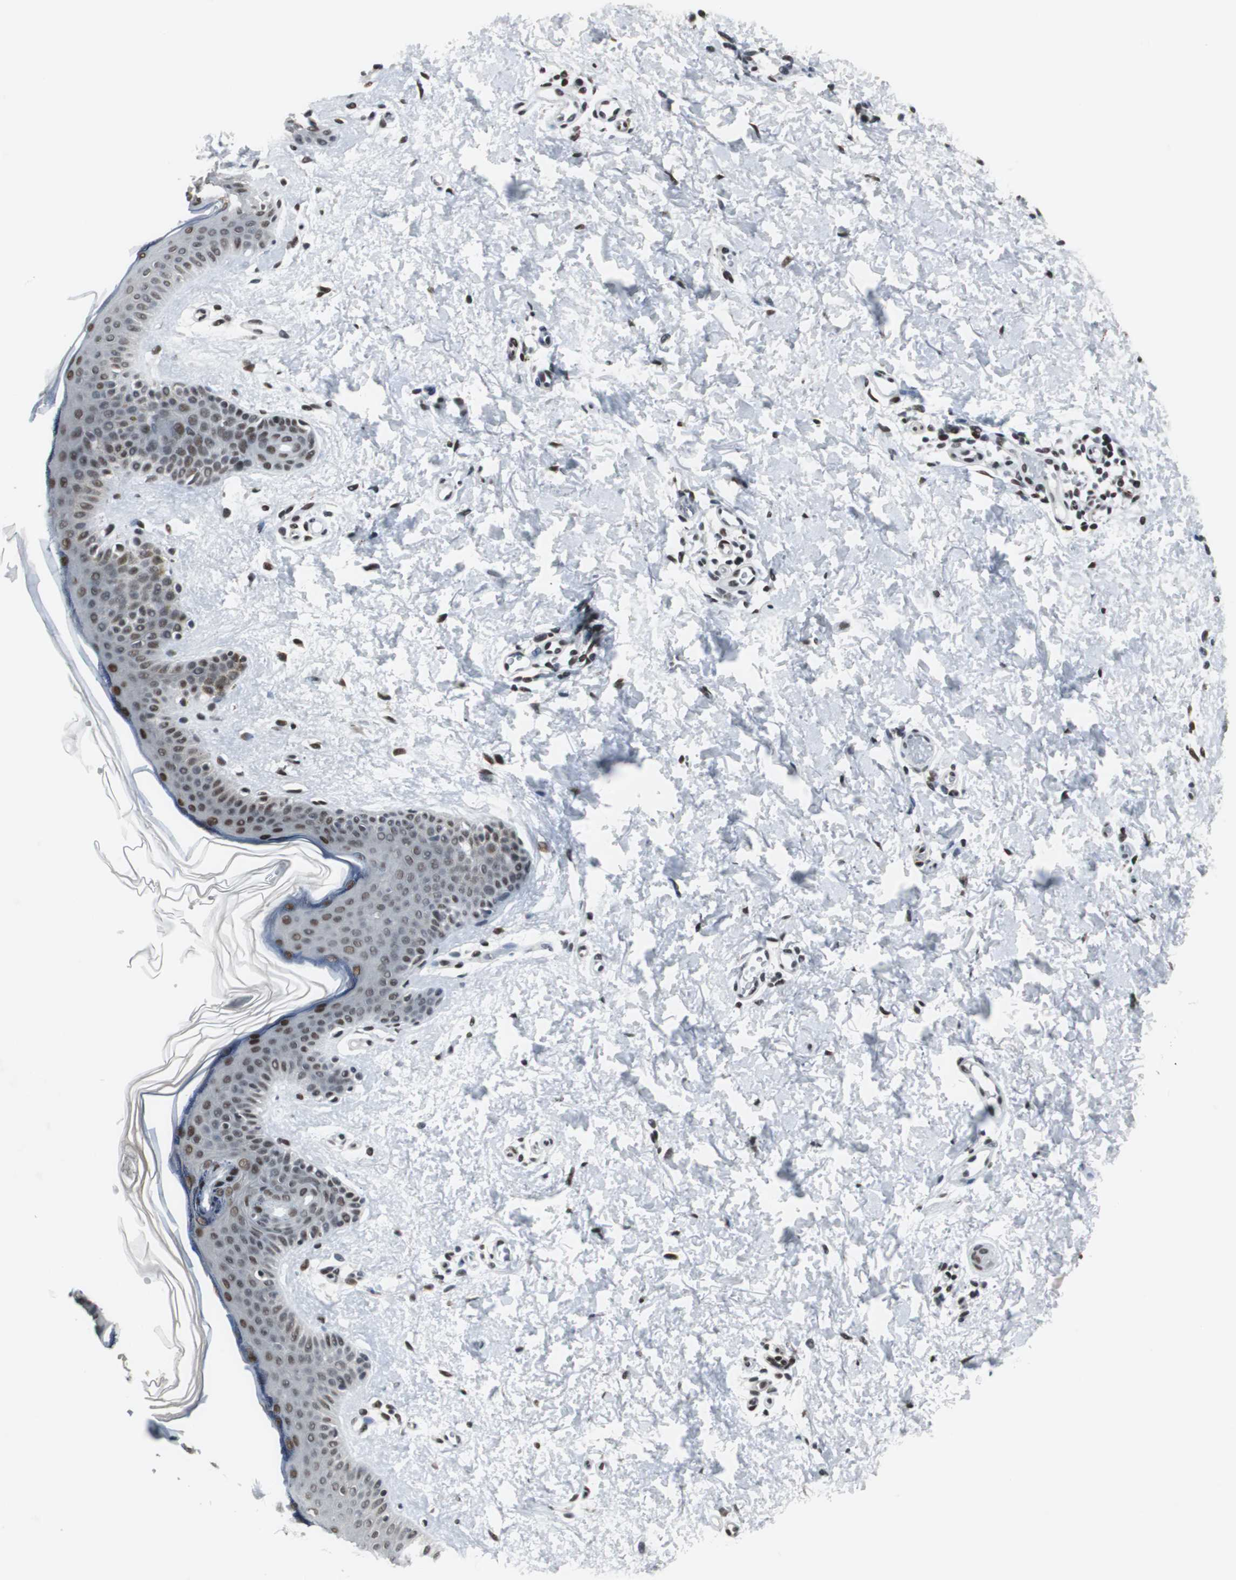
{"staining": {"intensity": "moderate", "quantity": ">75%", "location": "nuclear"}, "tissue": "skin", "cell_type": "Fibroblasts", "image_type": "normal", "snomed": [{"axis": "morphology", "description": "Normal tissue, NOS"}, {"axis": "topography", "description": "Skin"}], "caption": "Human skin stained for a protein (brown) reveals moderate nuclear positive expression in approximately >75% of fibroblasts.", "gene": "MEF2D", "patient": {"sex": "female", "age": 56}}